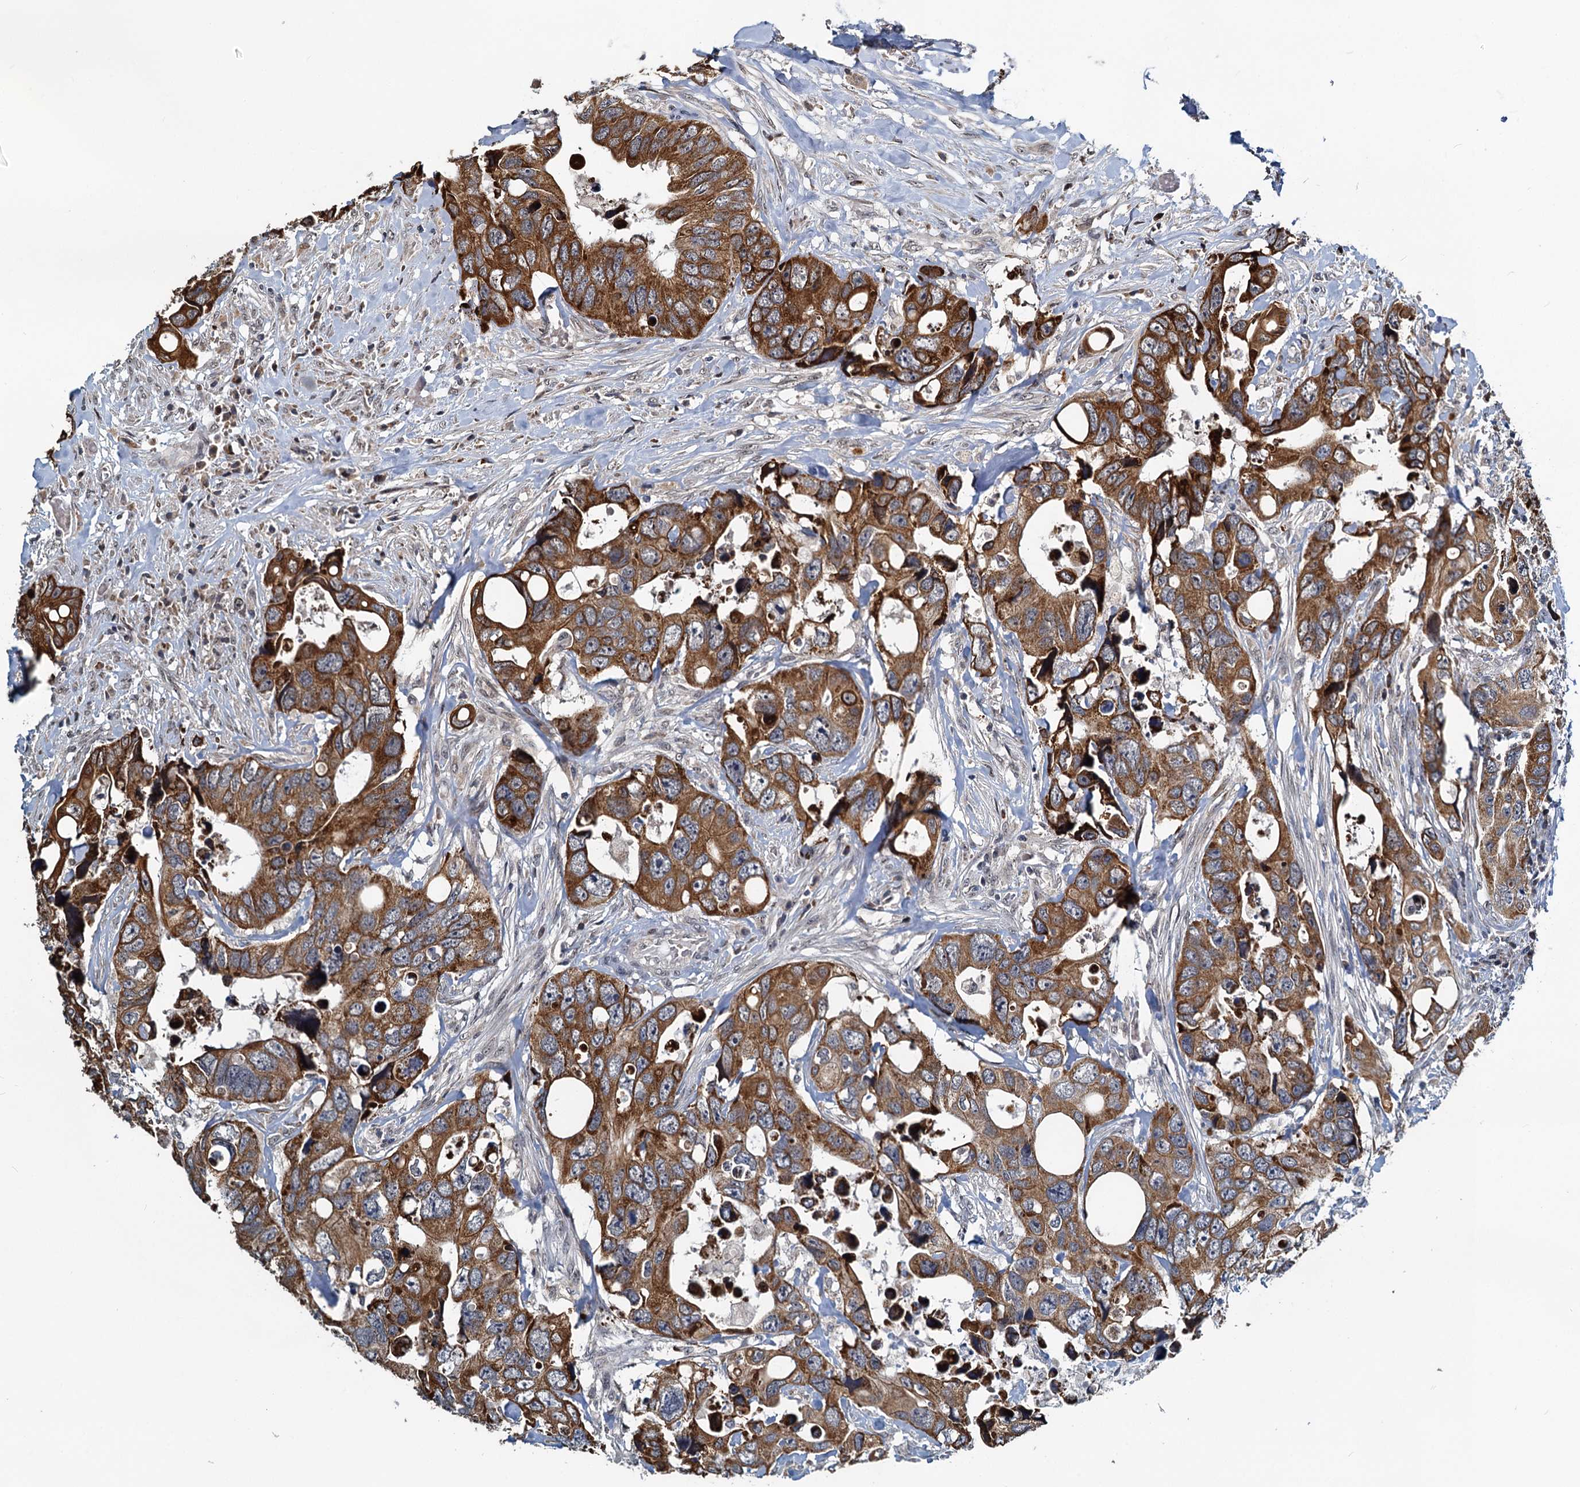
{"staining": {"intensity": "strong", "quantity": ">75%", "location": "cytoplasmic/membranous"}, "tissue": "colorectal cancer", "cell_type": "Tumor cells", "image_type": "cancer", "snomed": [{"axis": "morphology", "description": "Adenocarcinoma, NOS"}, {"axis": "topography", "description": "Rectum"}], "caption": "A micrograph showing strong cytoplasmic/membranous staining in approximately >75% of tumor cells in colorectal adenocarcinoma, as visualized by brown immunohistochemical staining.", "gene": "RITA1", "patient": {"sex": "male", "age": 57}}